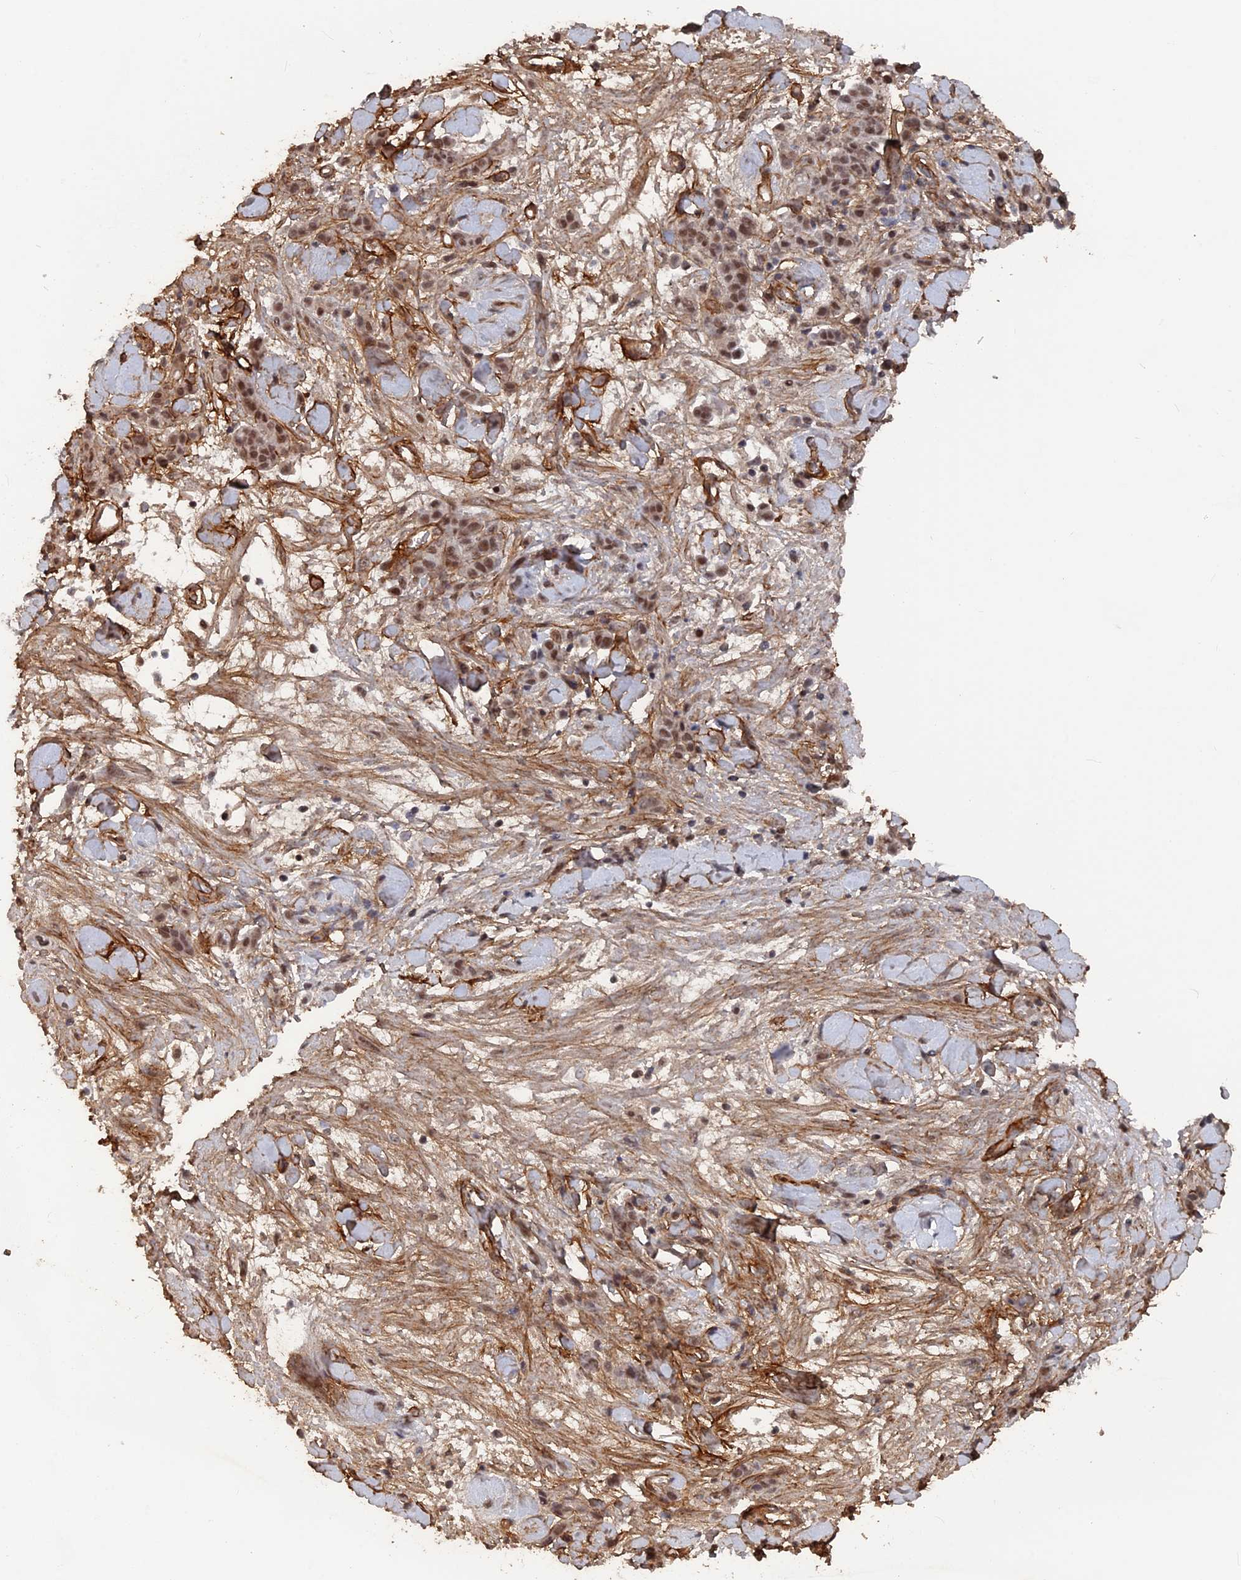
{"staining": {"intensity": "moderate", "quantity": ">75%", "location": "nuclear"}, "tissue": "stomach cancer", "cell_type": "Tumor cells", "image_type": "cancer", "snomed": [{"axis": "morphology", "description": "Normal tissue, NOS"}, {"axis": "morphology", "description": "Adenocarcinoma, NOS"}, {"axis": "topography", "description": "Stomach"}], "caption": "A medium amount of moderate nuclear positivity is identified in about >75% of tumor cells in stomach adenocarcinoma tissue.", "gene": "SH3D21", "patient": {"sex": "male", "age": 82}}